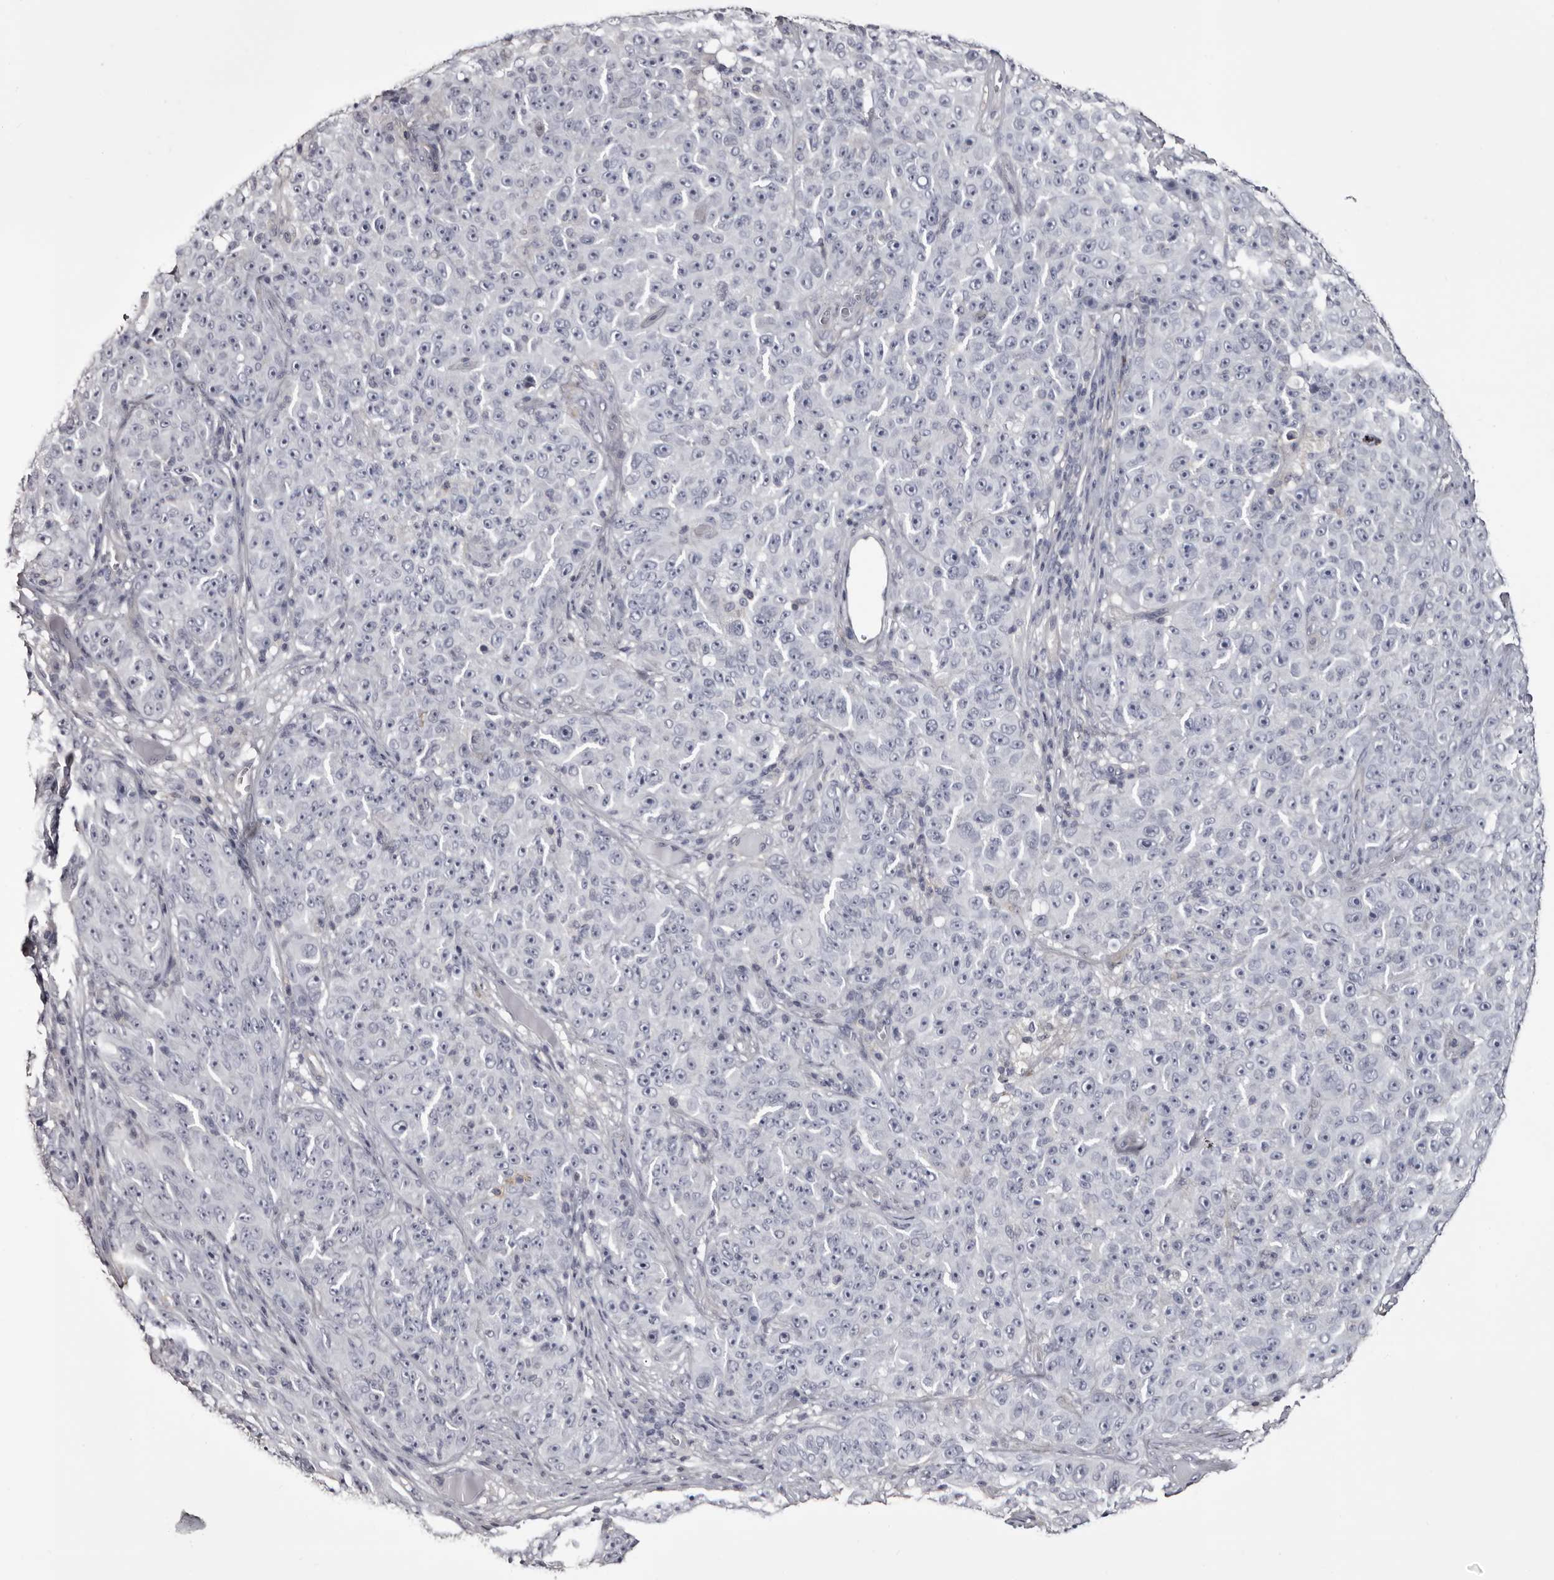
{"staining": {"intensity": "negative", "quantity": "none", "location": "none"}, "tissue": "melanoma", "cell_type": "Tumor cells", "image_type": "cancer", "snomed": [{"axis": "morphology", "description": "Malignant melanoma, NOS"}, {"axis": "topography", "description": "Skin"}], "caption": "Malignant melanoma was stained to show a protein in brown. There is no significant positivity in tumor cells.", "gene": "LAD1", "patient": {"sex": "female", "age": 82}}